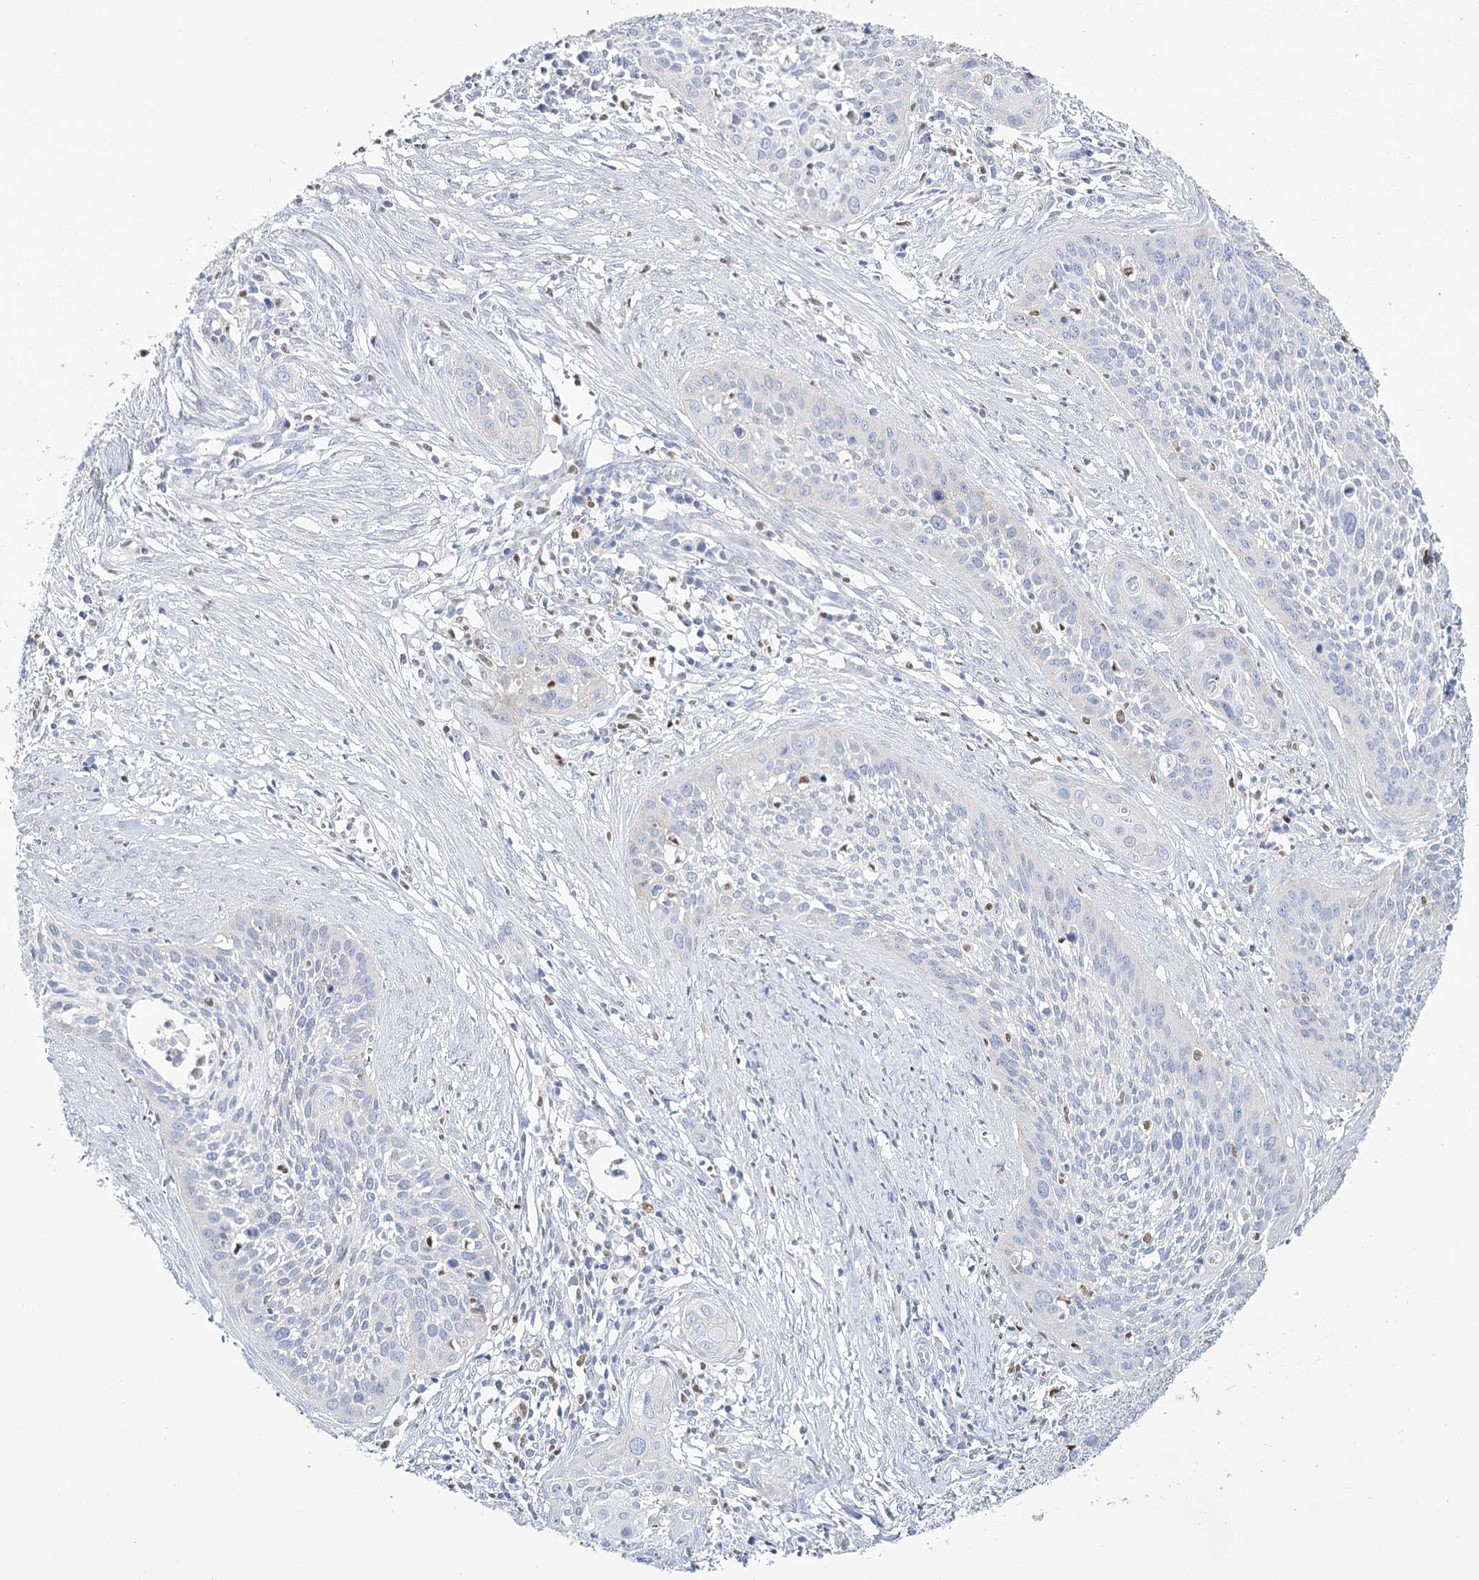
{"staining": {"intensity": "negative", "quantity": "none", "location": "none"}, "tissue": "cervical cancer", "cell_type": "Tumor cells", "image_type": "cancer", "snomed": [{"axis": "morphology", "description": "Squamous cell carcinoma, NOS"}, {"axis": "topography", "description": "Cervix"}], "caption": "DAB immunohistochemical staining of human cervical cancer exhibits no significant expression in tumor cells.", "gene": "IGSF3", "patient": {"sex": "female", "age": 34}}